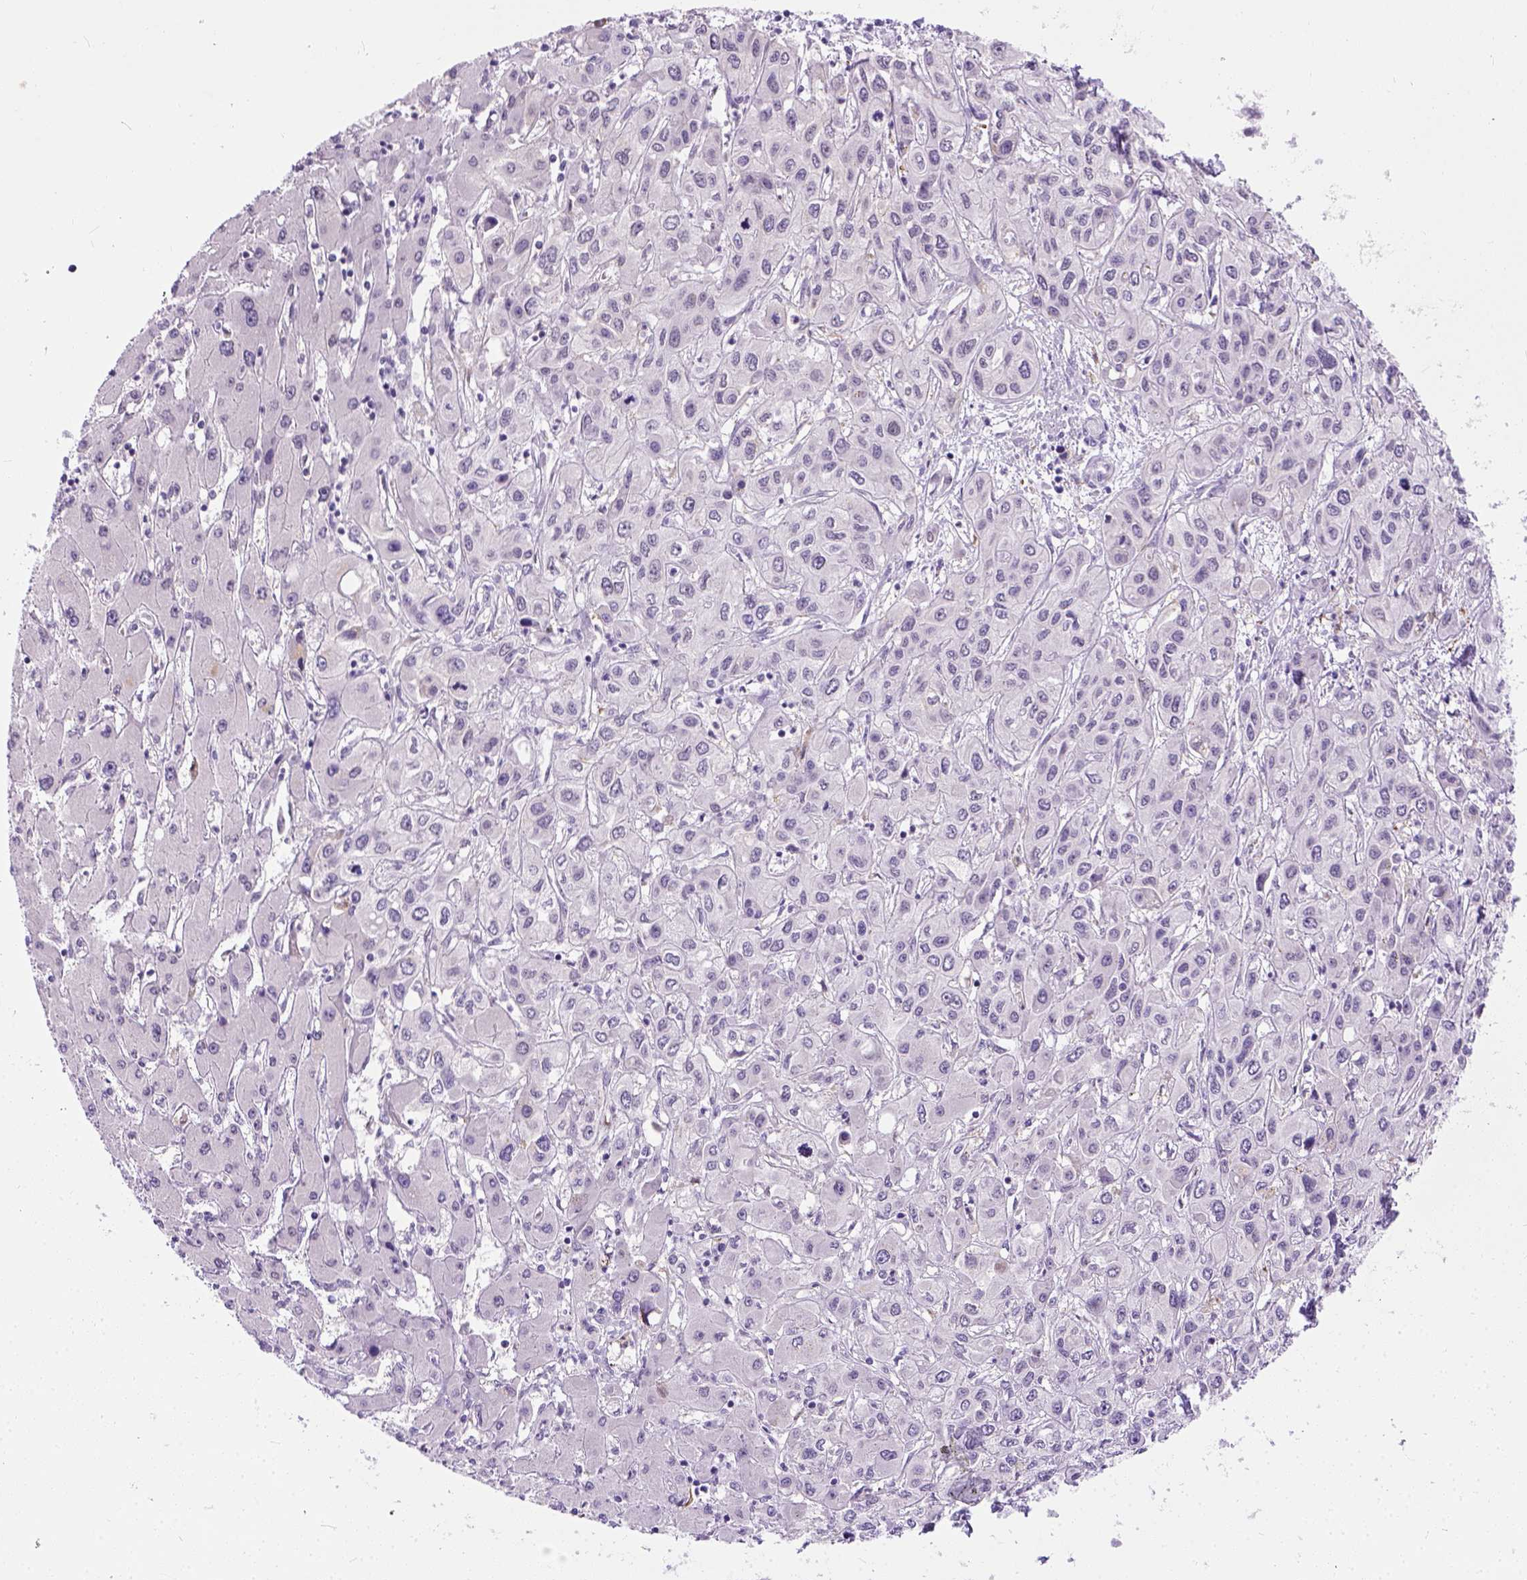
{"staining": {"intensity": "negative", "quantity": "none", "location": "none"}, "tissue": "liver cancer", "cell_type": "Tumor cells", "image_type": "cancer", "snomed": [{"axis": "morphology", "description": "Cholangiocarcinoma"}, {"axis": "topography", "description": "Liver"}], "caption": "Tumor cells show no significant protein expression in cholangiocarcinoma (liver).", "gene": "FAM184B", "patient": {"sex": "female", "age": 66}}